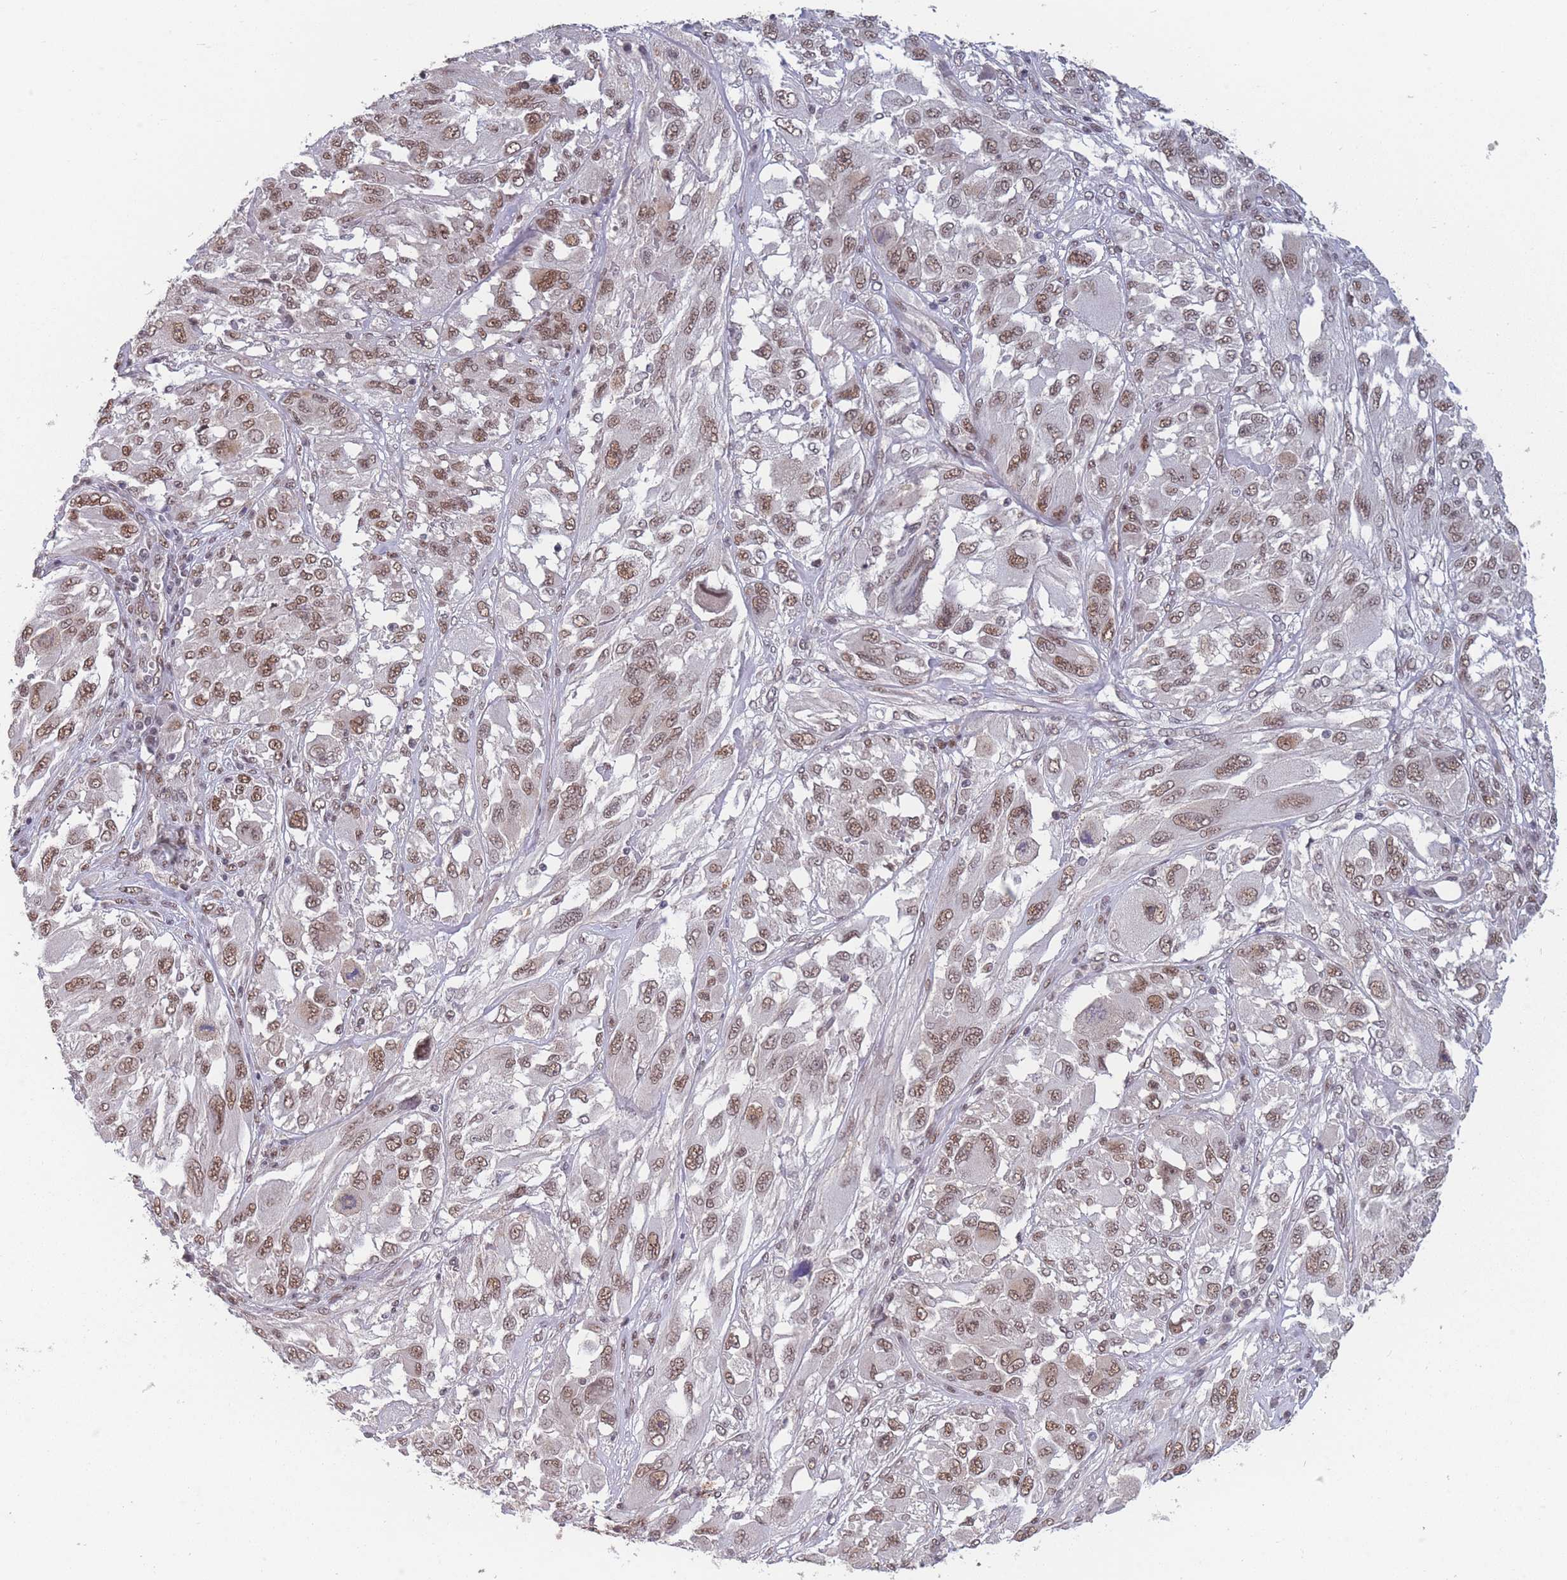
{"staining": {"intensity": "moderate", "quantity": ">75%", "location": "nuclear"}, "tissue": "melanoma", "cell_type": "Tumor cells", "image_type": "cancer", "snomed": [{"axis": "morphology", "description": "Malignant melanoma, NOS"}, {"axis": "topography", "description": "Skin"}], "caption": "Immunohistochemical staining of malignant melanoma reveals medium levels of moderate nuclear staining in about >75% of tumor cells.", "gene": "SNRPA1", "patient": {"sex": "female", "age": 91}}